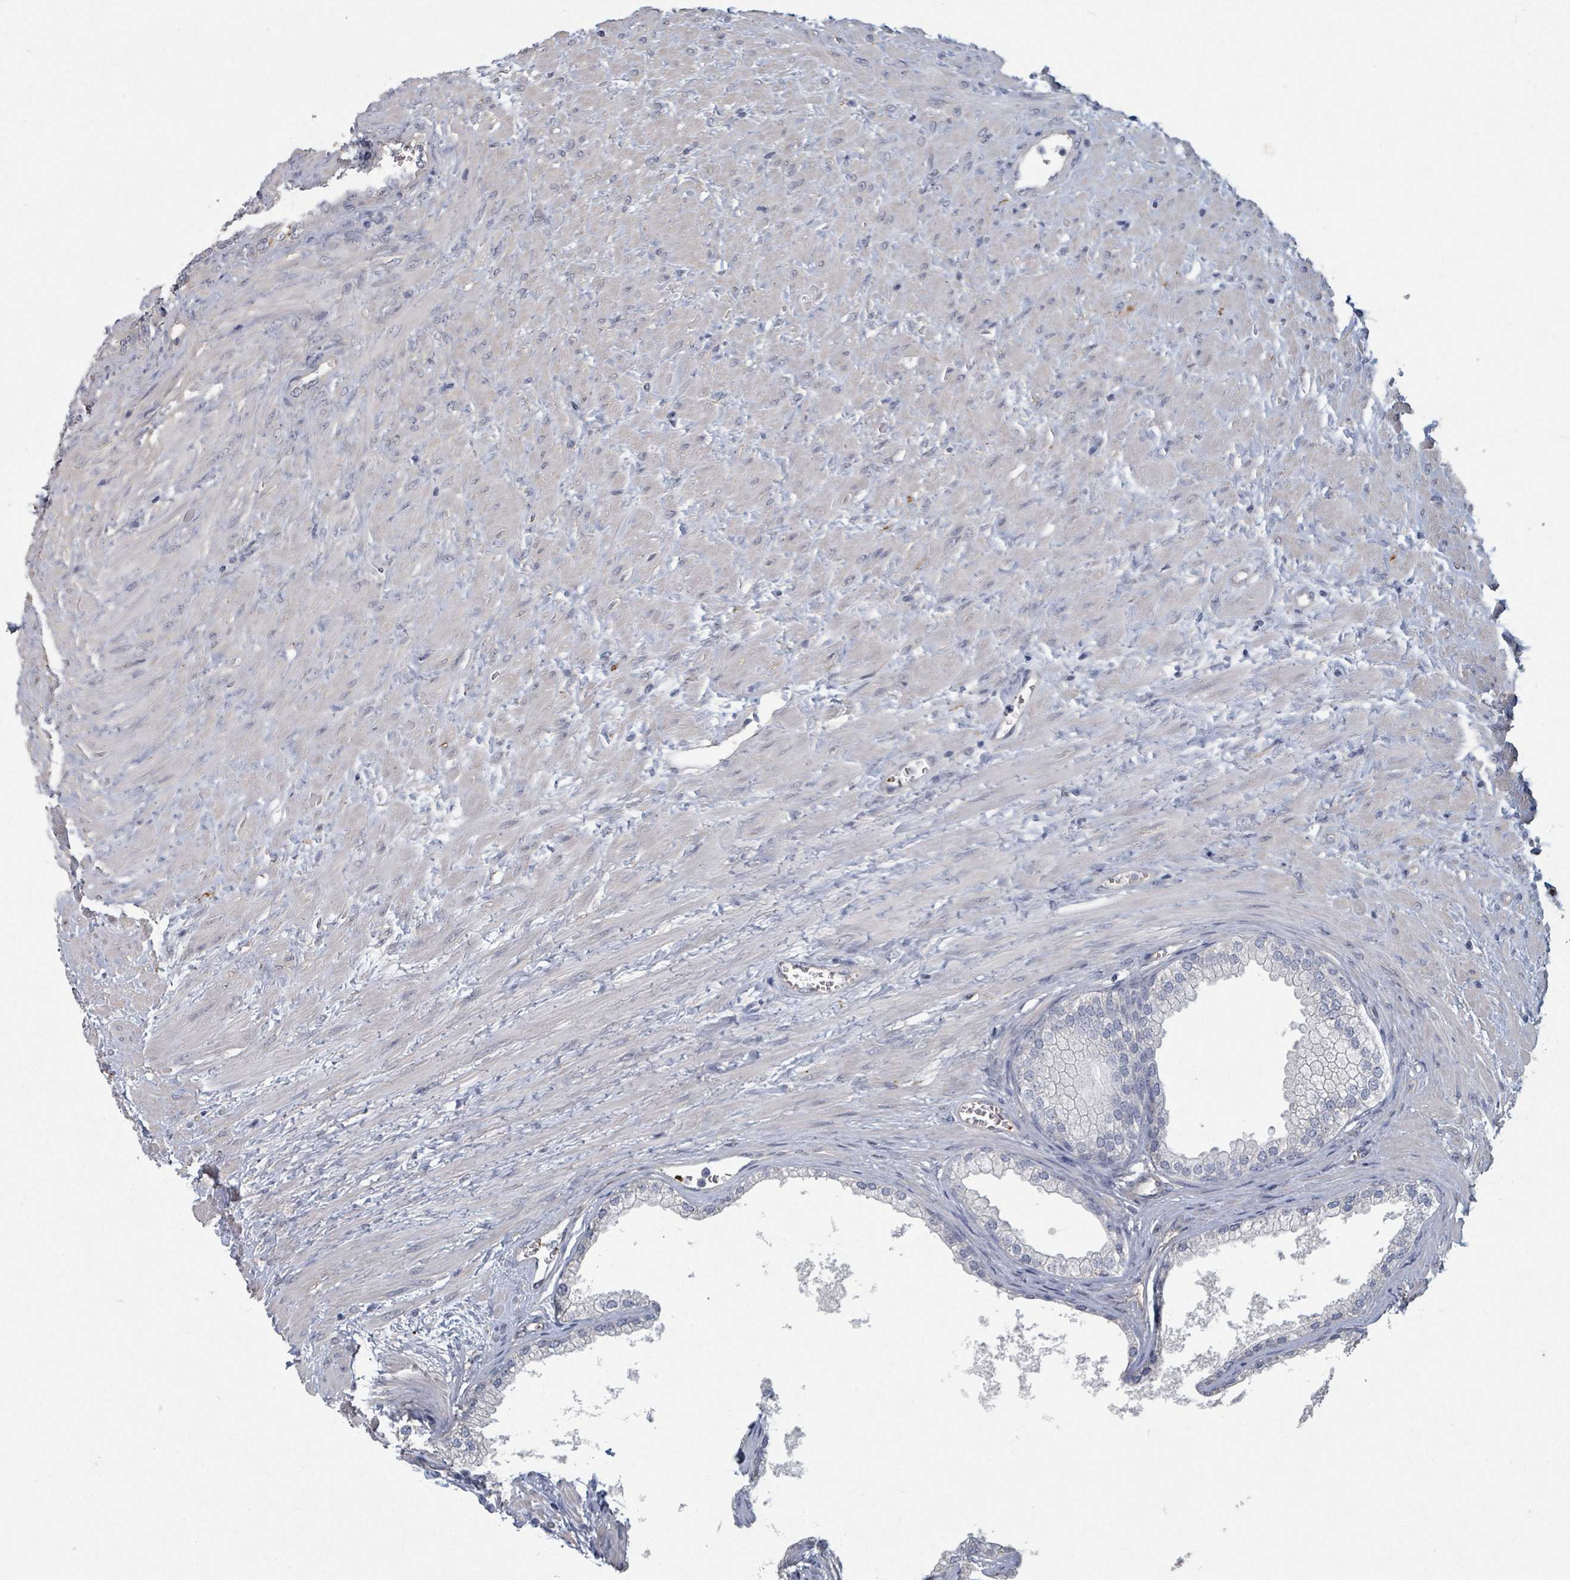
{"staining": {"intensity": "negative", "quantity": "none", "location": "none"}, "tissue": "prostate", "cell_type": "Glandular cells", "image_type": "normal", "snomed": [{"axis": "morphology", "description": "Normal tissue, NOS"}, {"axis": "topography", "description": "Prostate"}], "caption": "Glandular cells are negative for protein expression in normal human prostate. (DAB IHC, high magnification).", "gene": "PLAUR", "patient": {"sex": "male", "age": 76}}